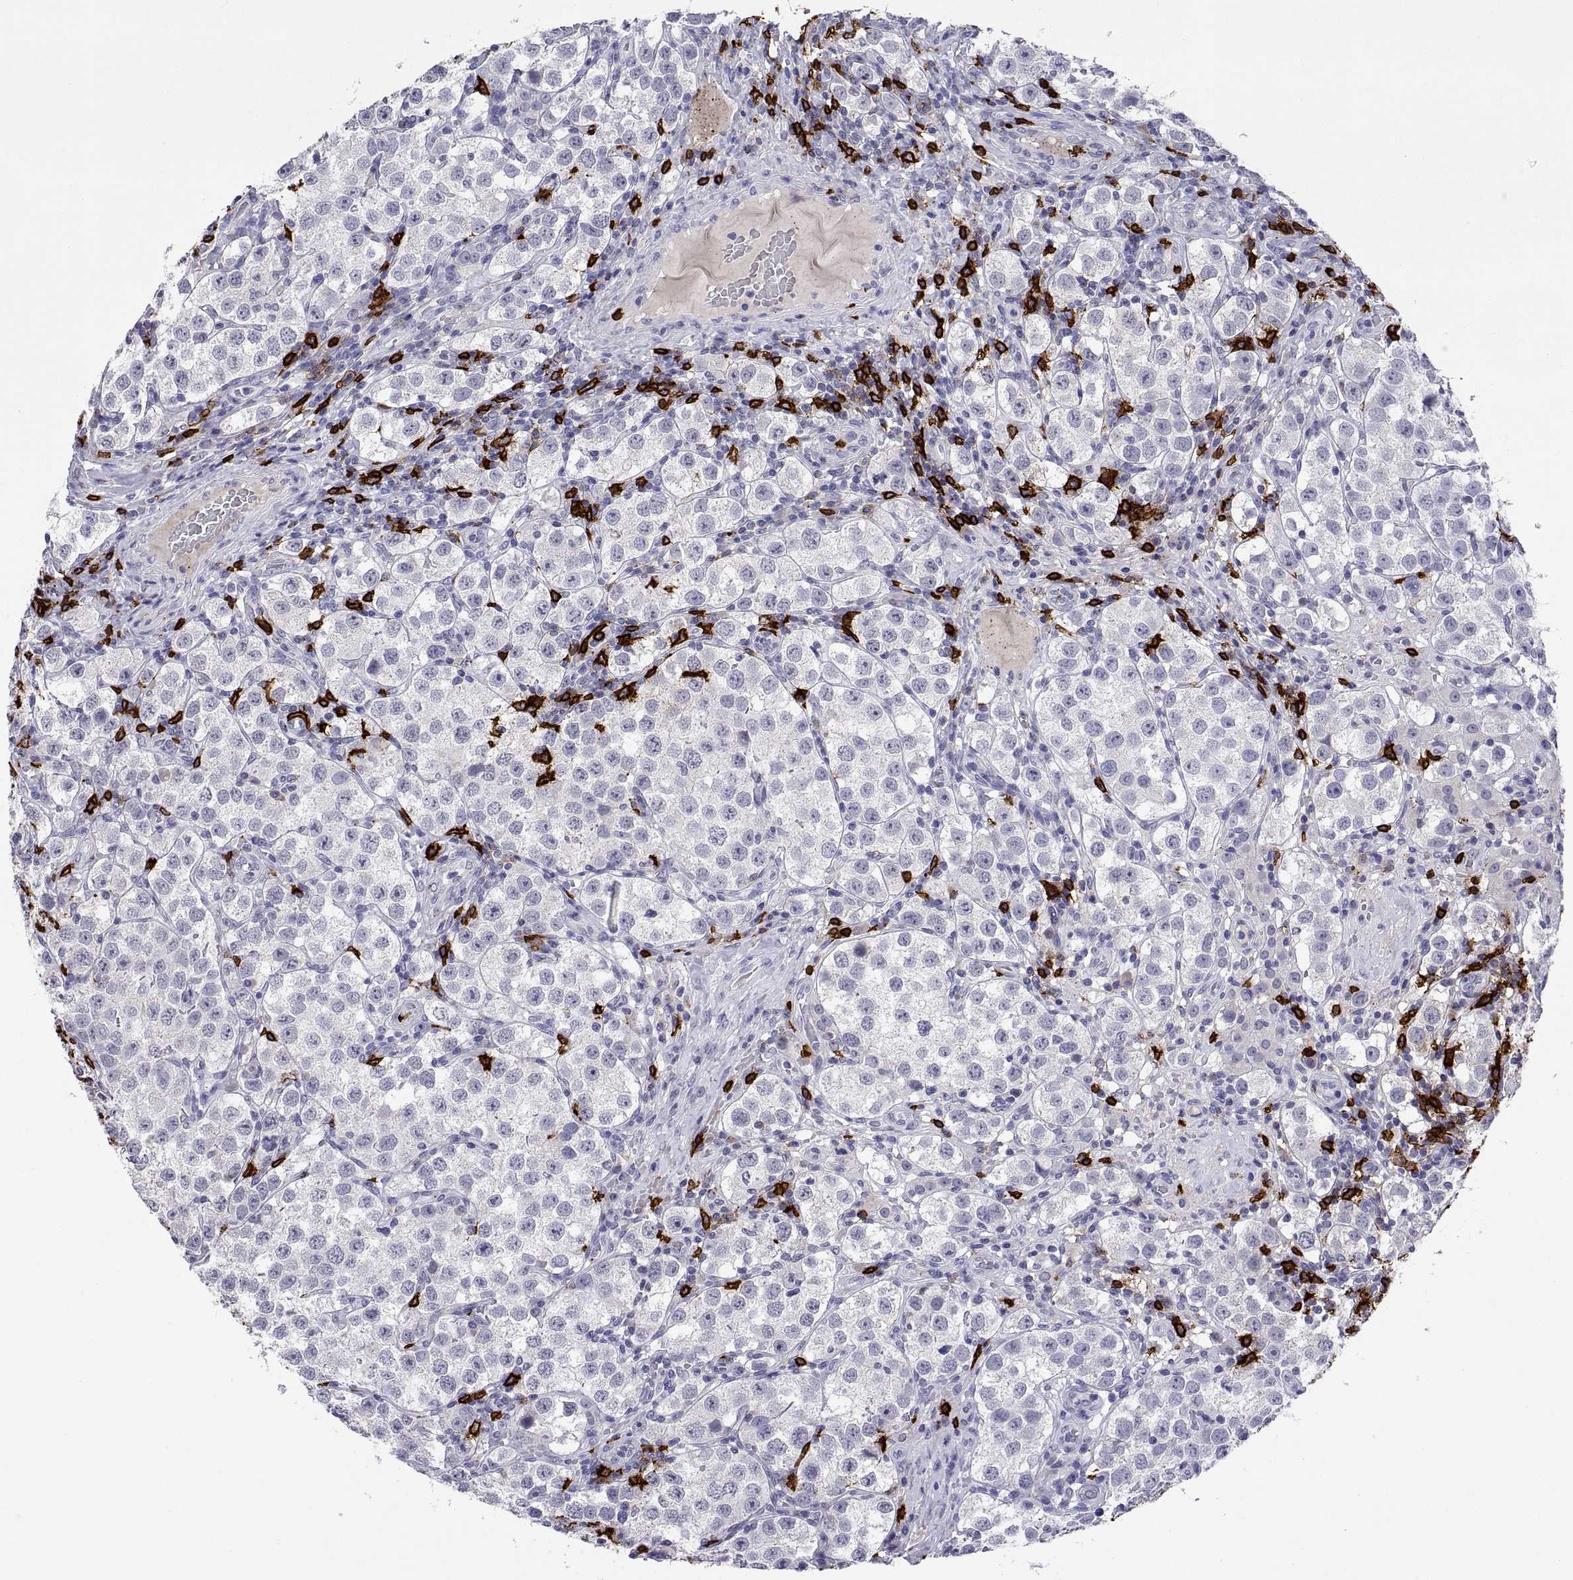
{"staining": {"intensity": "negative", "quantity": "none", "location": "none"}, "tissue": "testis cancer", "cell_type": "Tumor cells", "image_type": "cancer", "snomed": [{"axis": "morphology", "description": "Seminoma, NOS"}, {"axis": "topography", "description": "Testis"}], "caption": "Immunohistochemistry of seminoma (testis) exhibits no positivity in tumor cells.", "gene": "MS4A1", "patient": {"sex": "male", "age": 37}}